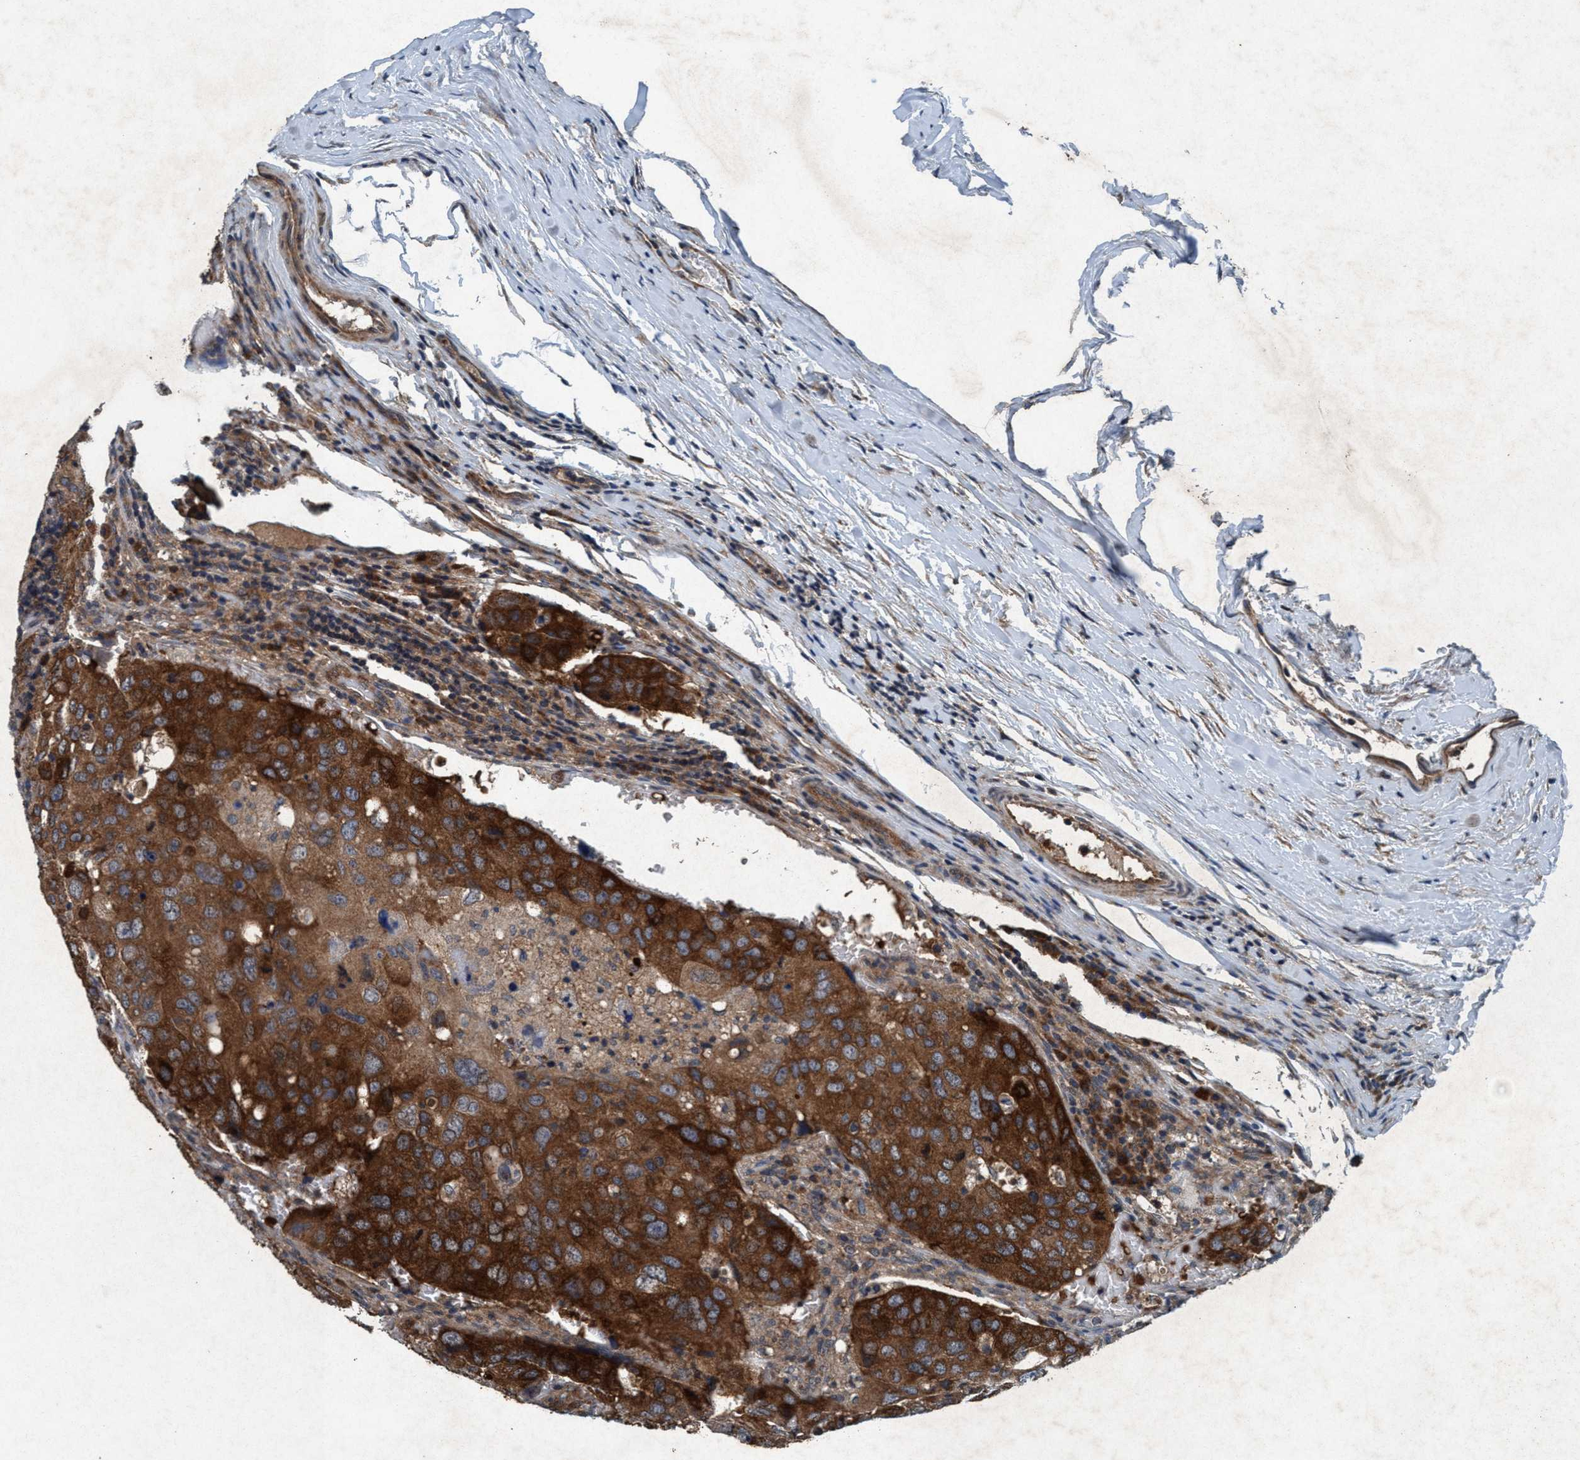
{"staining": {"intensity": "strong", "quantity": ">75%", "location": "cytoplasmic/membranous"}, "tissue": "urothelial cancer", "cell_type": "Tumor cells", "image_type": "cancer", "snomed": [{"axis": "morphology", "description": "Urothelial carcinoma, High grade"}, {"axis": "topography", "description": "Lymph node"}, {"axis": "topography", "description": "Urinary bladder"}], "caption": "Immunohistochemical staining of human high-grade urothelial carcinoma shows strong cytoplasmic/membranous protein positivity in approximately >75% of tumor cells.", "gene": "AKT1S1", "patient": {"sex": "male", "age": 51}}